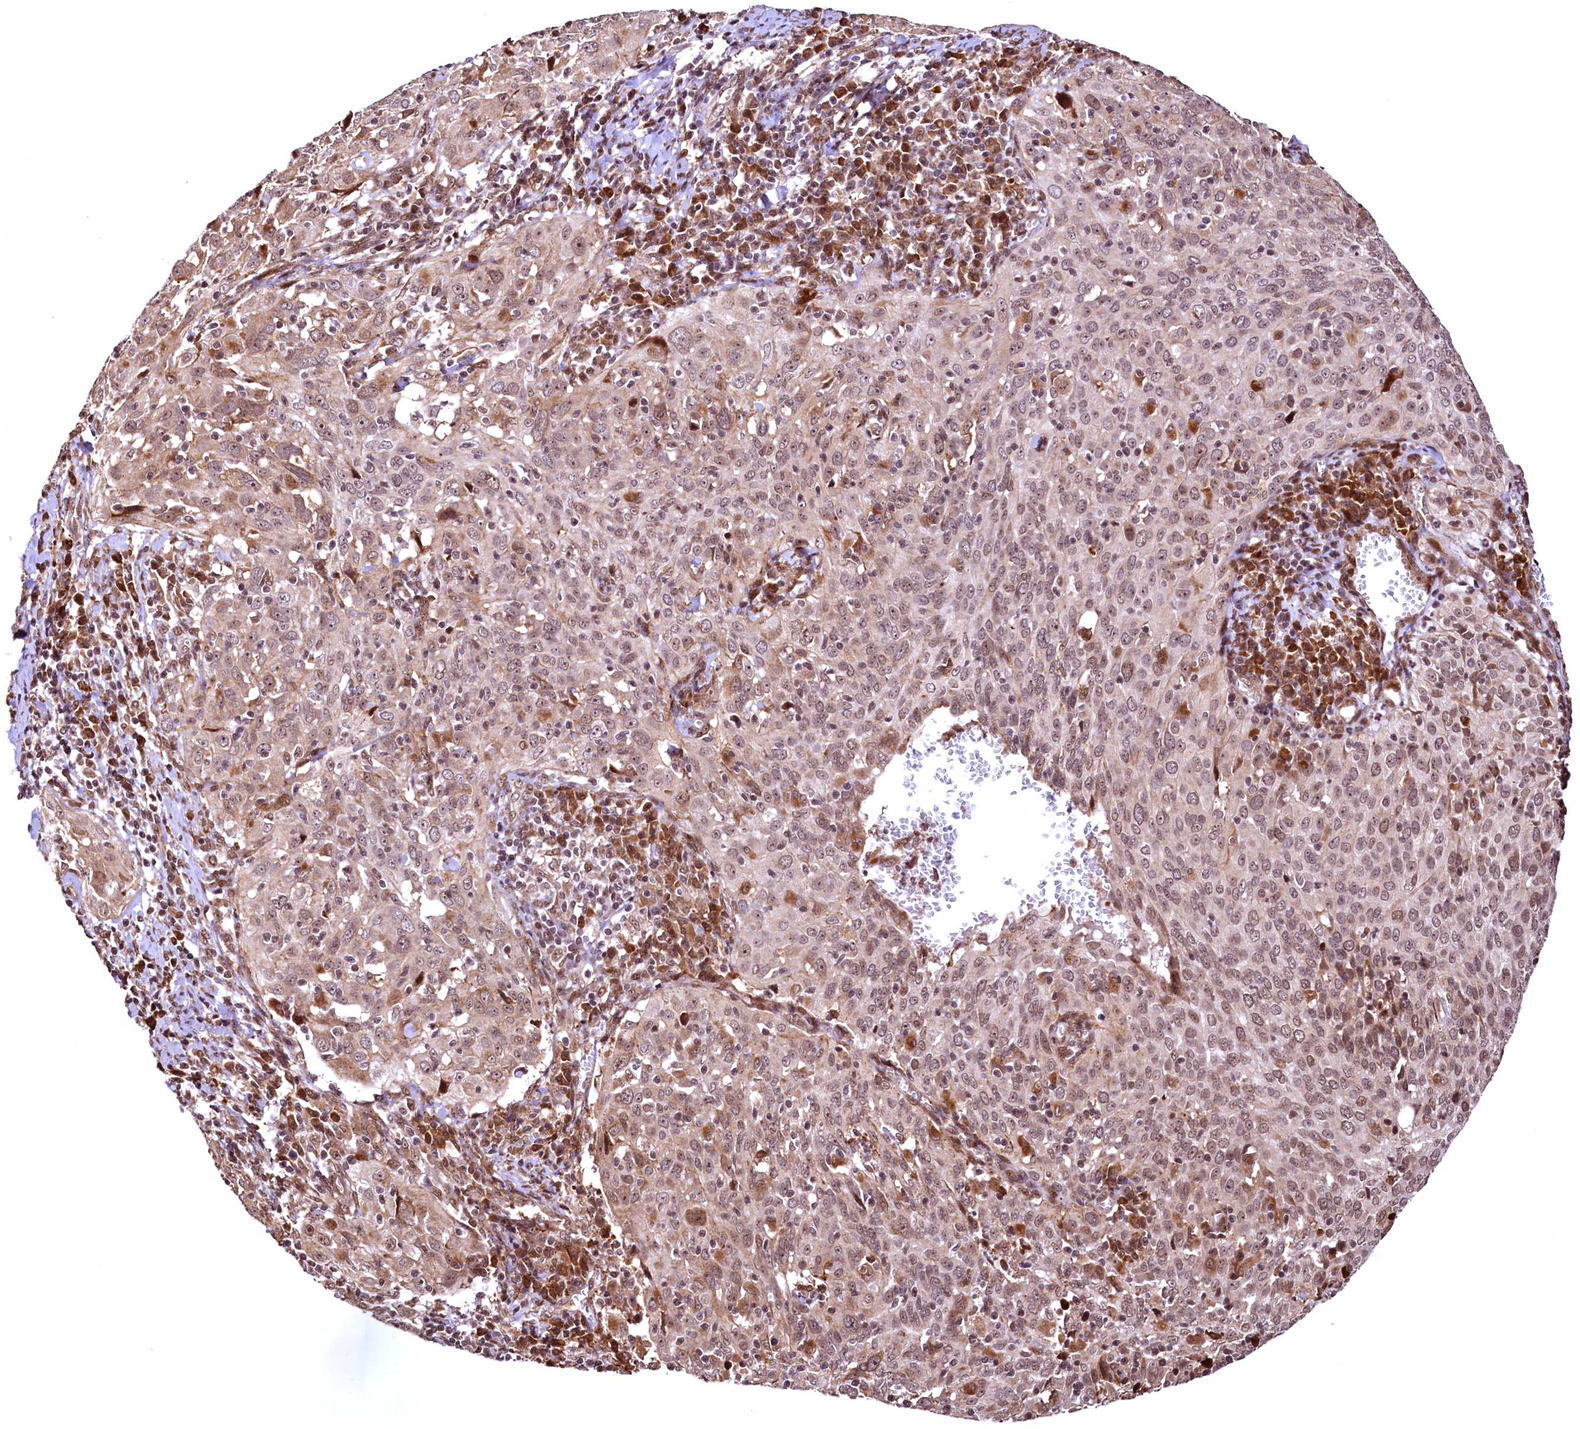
{"staining": {"intensity": "weak", "quantity": ">75%", "location": "nuclear"}, "tissue": "cervical cancer", "cell_type": "Tumor cells", "image_type": "cancer", "snomed": [{"axis": "morphology", "description": "Squamous cell carcinoma, NOS"}, {"axis": "topography", "description": "Cervix"}], "caption": "This is an image of immunohistochemistry staining of cervical cancer, which shows weak positivity in the nuclear of tumor cells.", "gene": "PDS5B", "patient": {"sex": "female", "age": 31}}